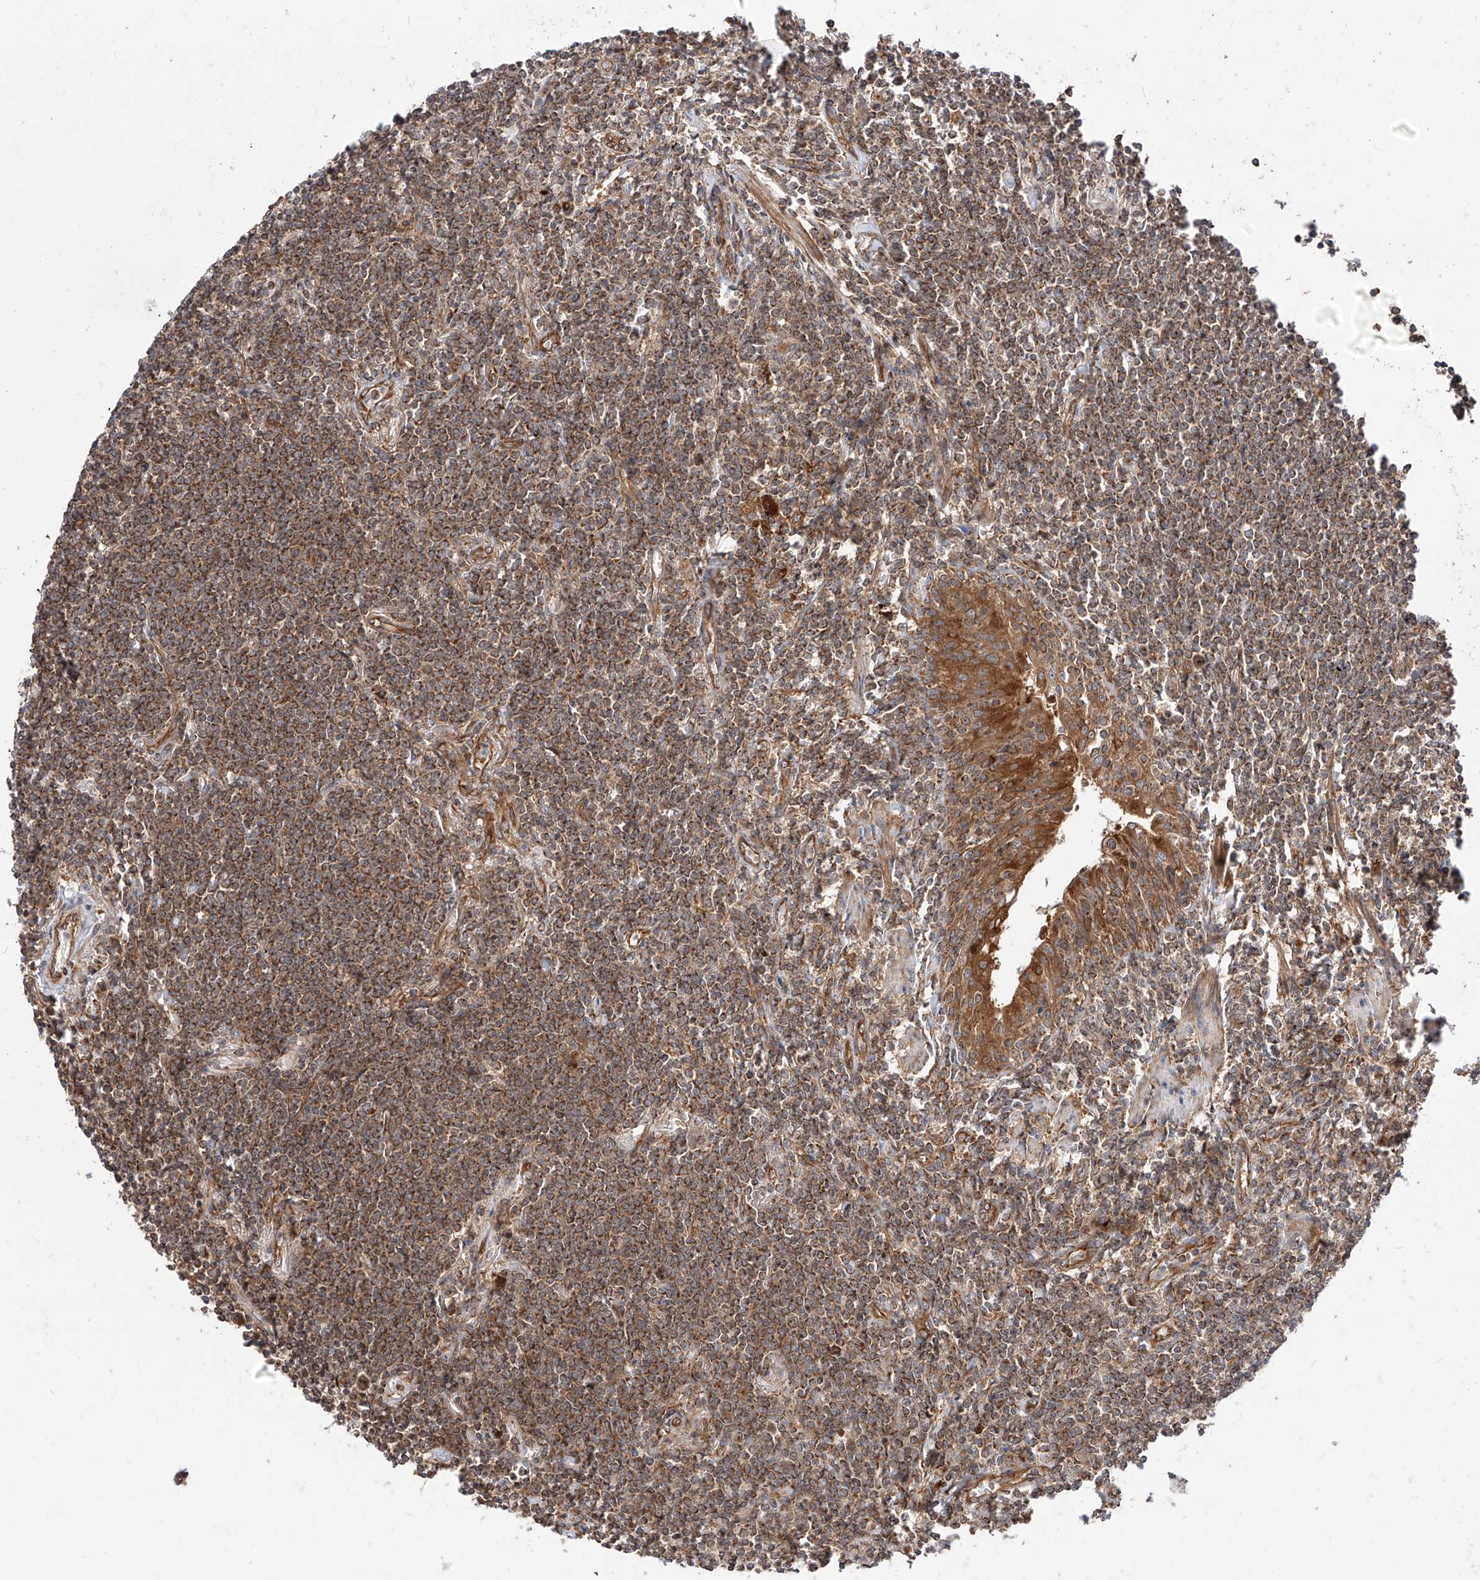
{"staining": {"intensity": "moderate", "quantity": ">75%", "location": "cytoplasmic/membranous"}, "tissue": "lymphoma", "cell_type": "Tumor cells", "image_type": "cancer", "snomed": [{"axis": "morphology", "description": "Malignant lymphoma, non-Hodgkin's type, Low grade"}, {"axis": "topography", "description": "Lung"}], "caption": "Malignant lymphoma, non-Hodgkin's type (low-grade) stained for a protein demonstrates moderate cytoplasmic/membranous positivity in tumor cells. (IHC, brightfield microscopy, high magnification).", "gene": "ISCA2", "patient": {"sex": "female", "age": 71}}